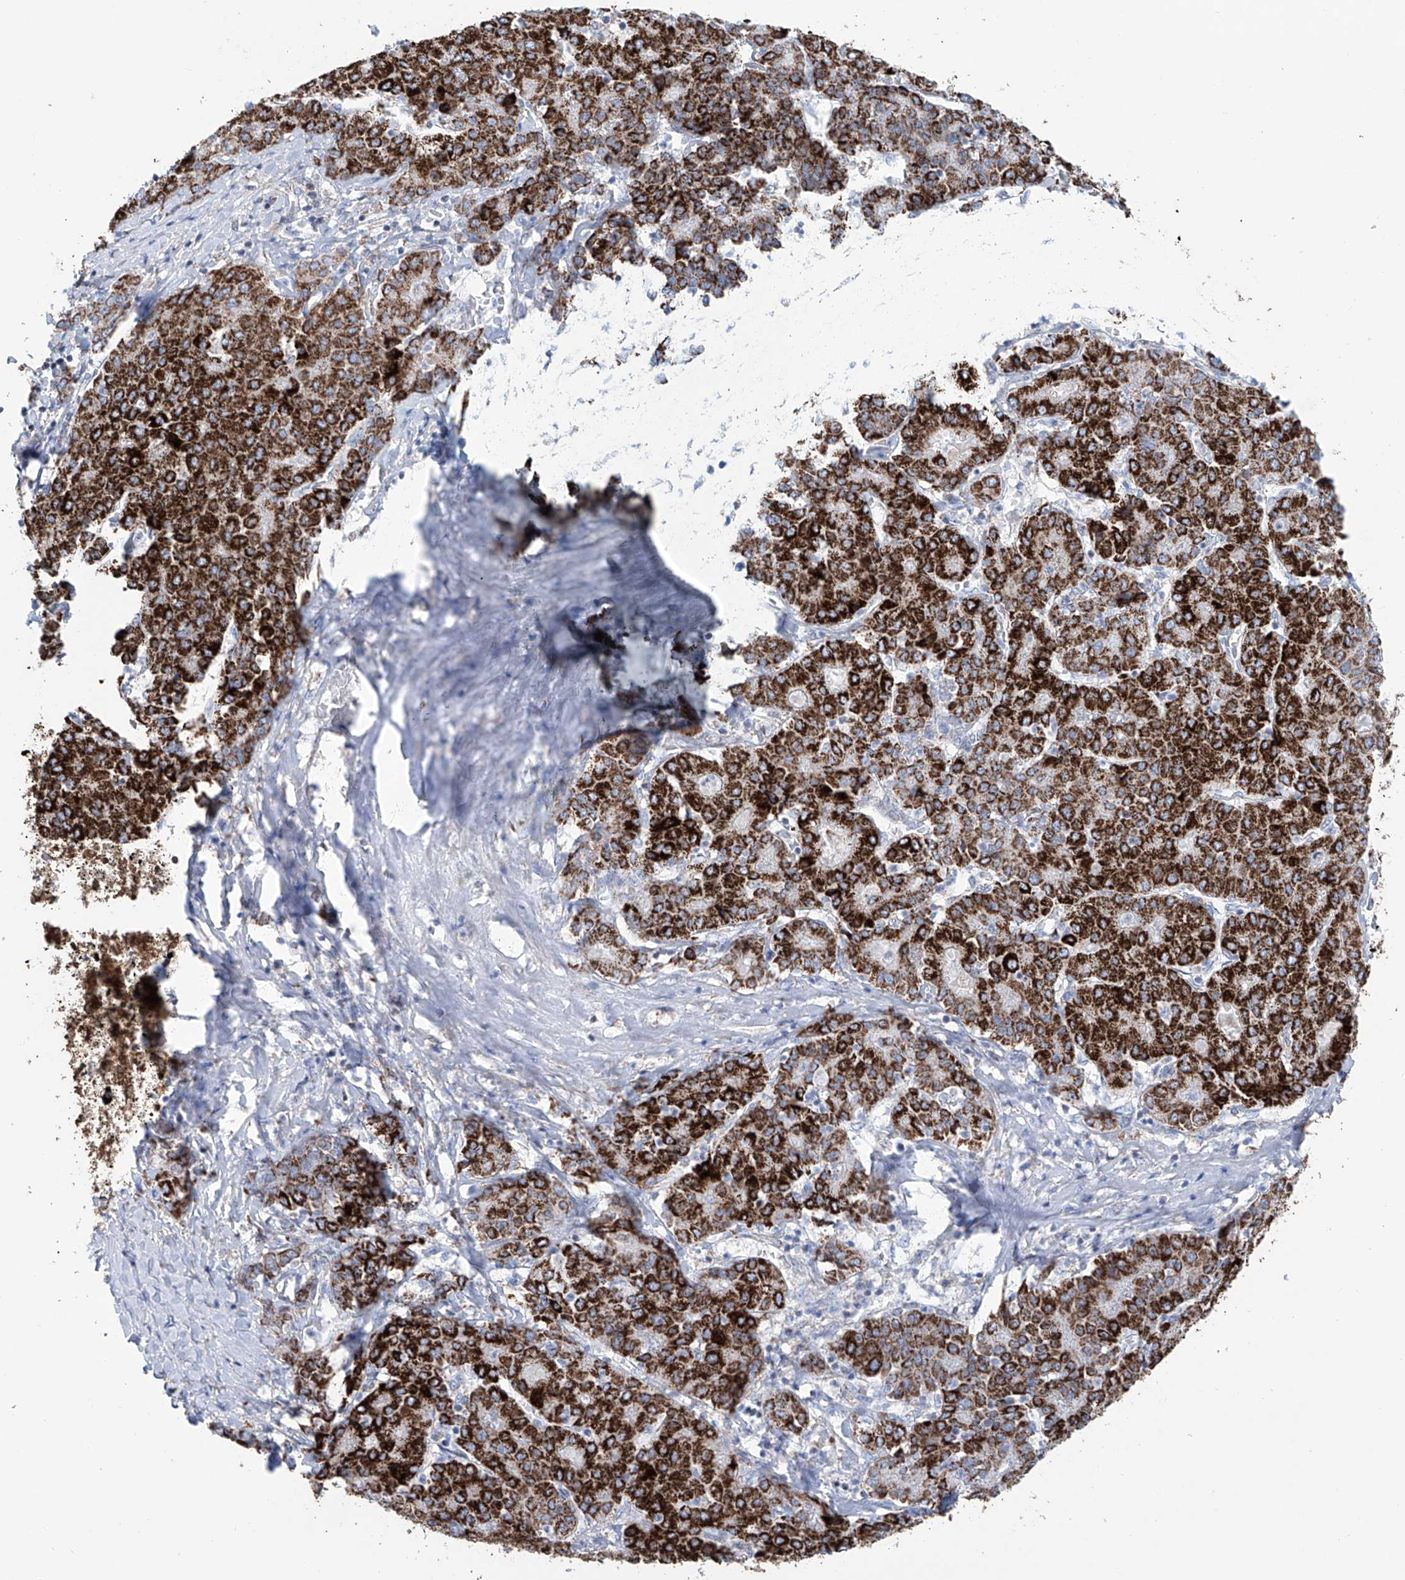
{"staining": {"intensity": "strong", "quantity": ">75%", "location": "cytoplasmic/membranous"}, "tissue": "liver cancer", "cell_type": "Tumor cells", "image_type": "cancer", "snomed": [{"axis": "morphology", "description": "Carcinoma, Hepatocellular, NOS"}, {"axis": "topography", "description": "Liver"}], "caption": "Hepatocellular carcinoma (liver) stained with DAB (3,3'-diaminobenzidine) immunohistochemistry exhibits high levels of strong cytoplasmic/membranous expression in approximately >75% of tumor cells.", "gene": "ALDH6A1", "patient": {"sex": "male", "age": 65}}